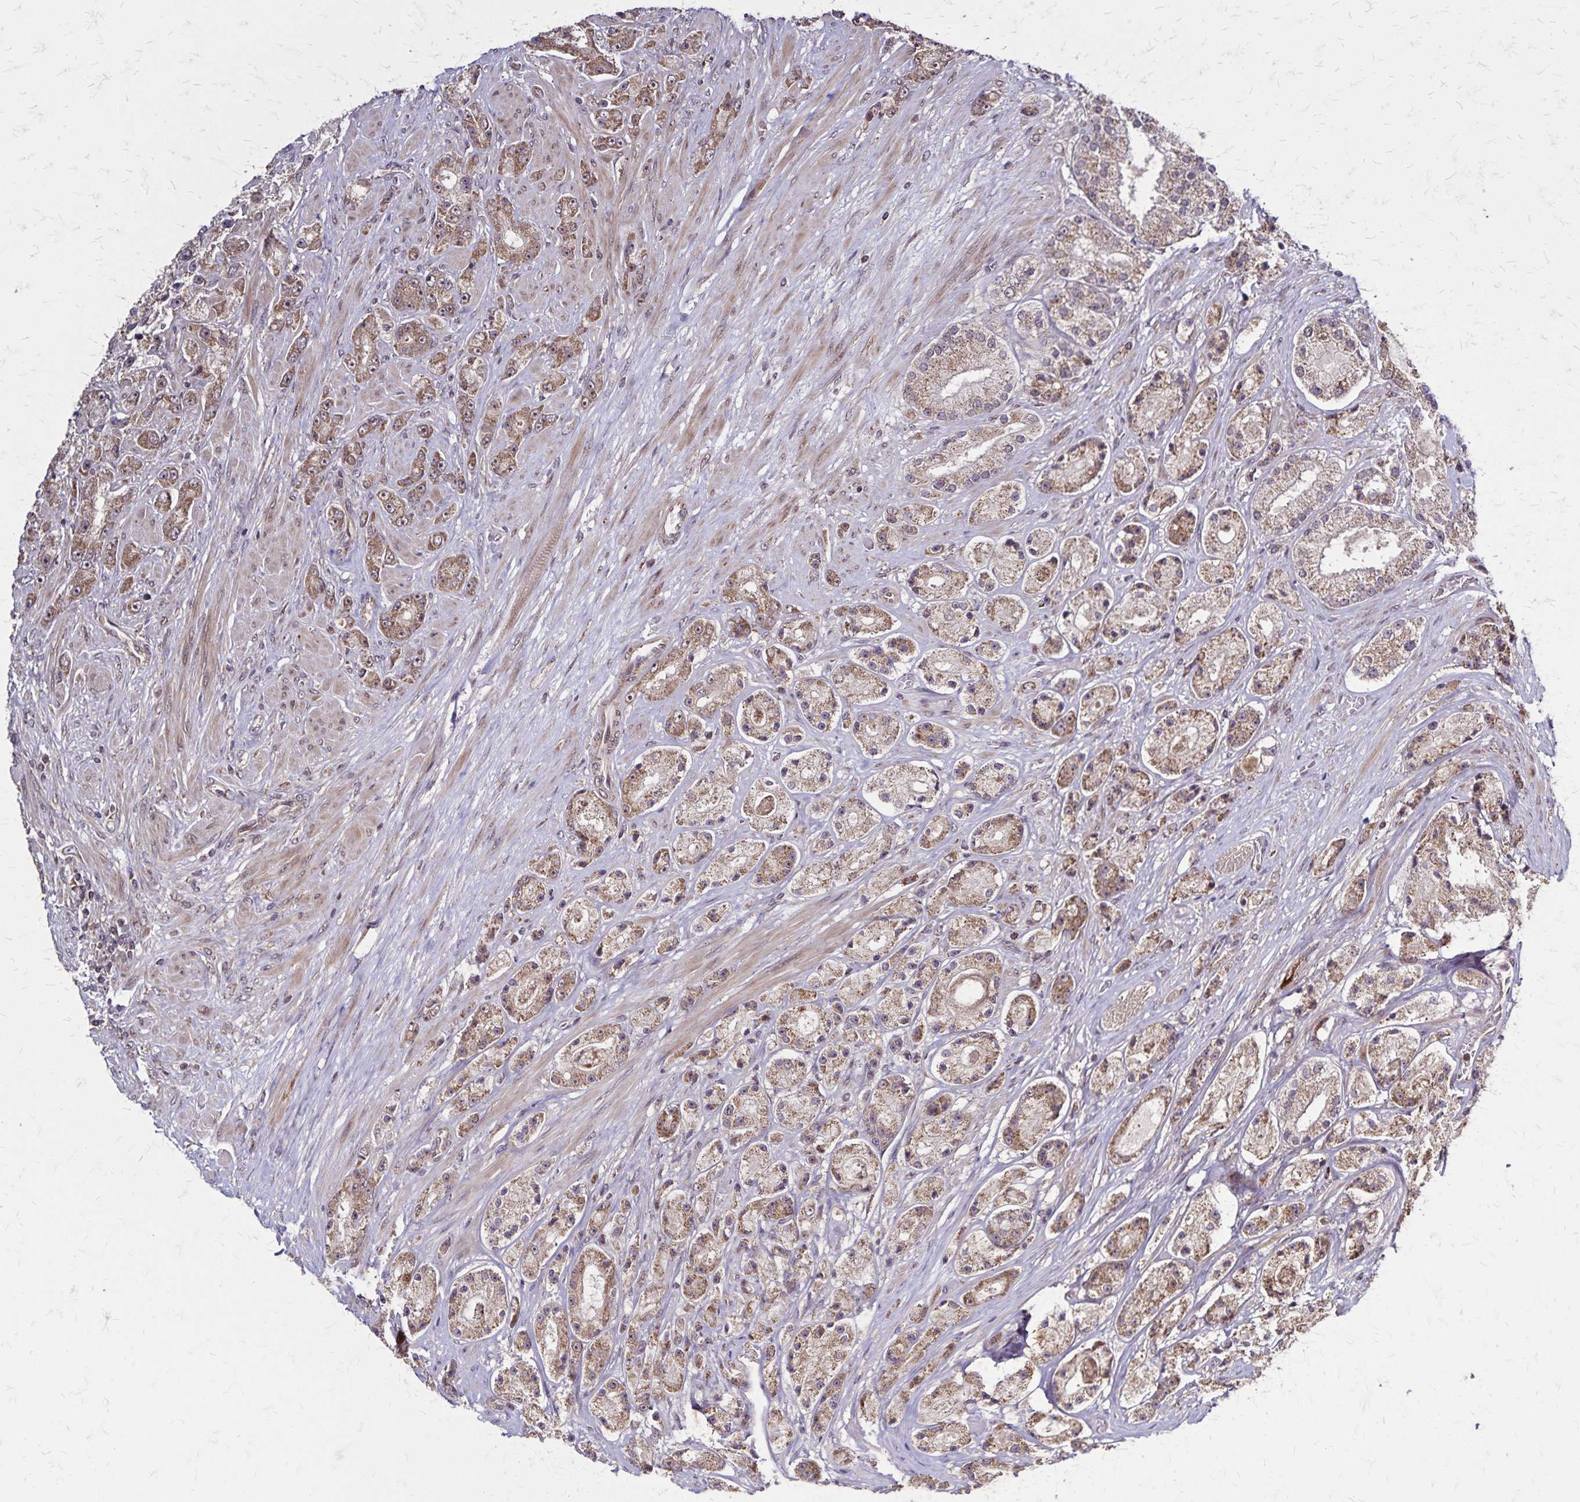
{"staining": {"intensity": "moderate", "quantity": ">75%", "location": "cytoplasmic/membranous"}, "tissue": "prostate cancer", "cell_type": "Tumor cells", "image_type": "cancer", "snomed": [{"axis": "morphology", "description": "Adenocarcinoma, High grade"}, {"axis": "topography", "description": "Prostate"}], "caption": "This is a histology image of immunohistochemistry staining of prostate cancer, which shows moderate staining in the cytoplasmic/membranous of tumor cells.", "gene": "NFS1", "patient": {"sex": "male", "age": 67}}